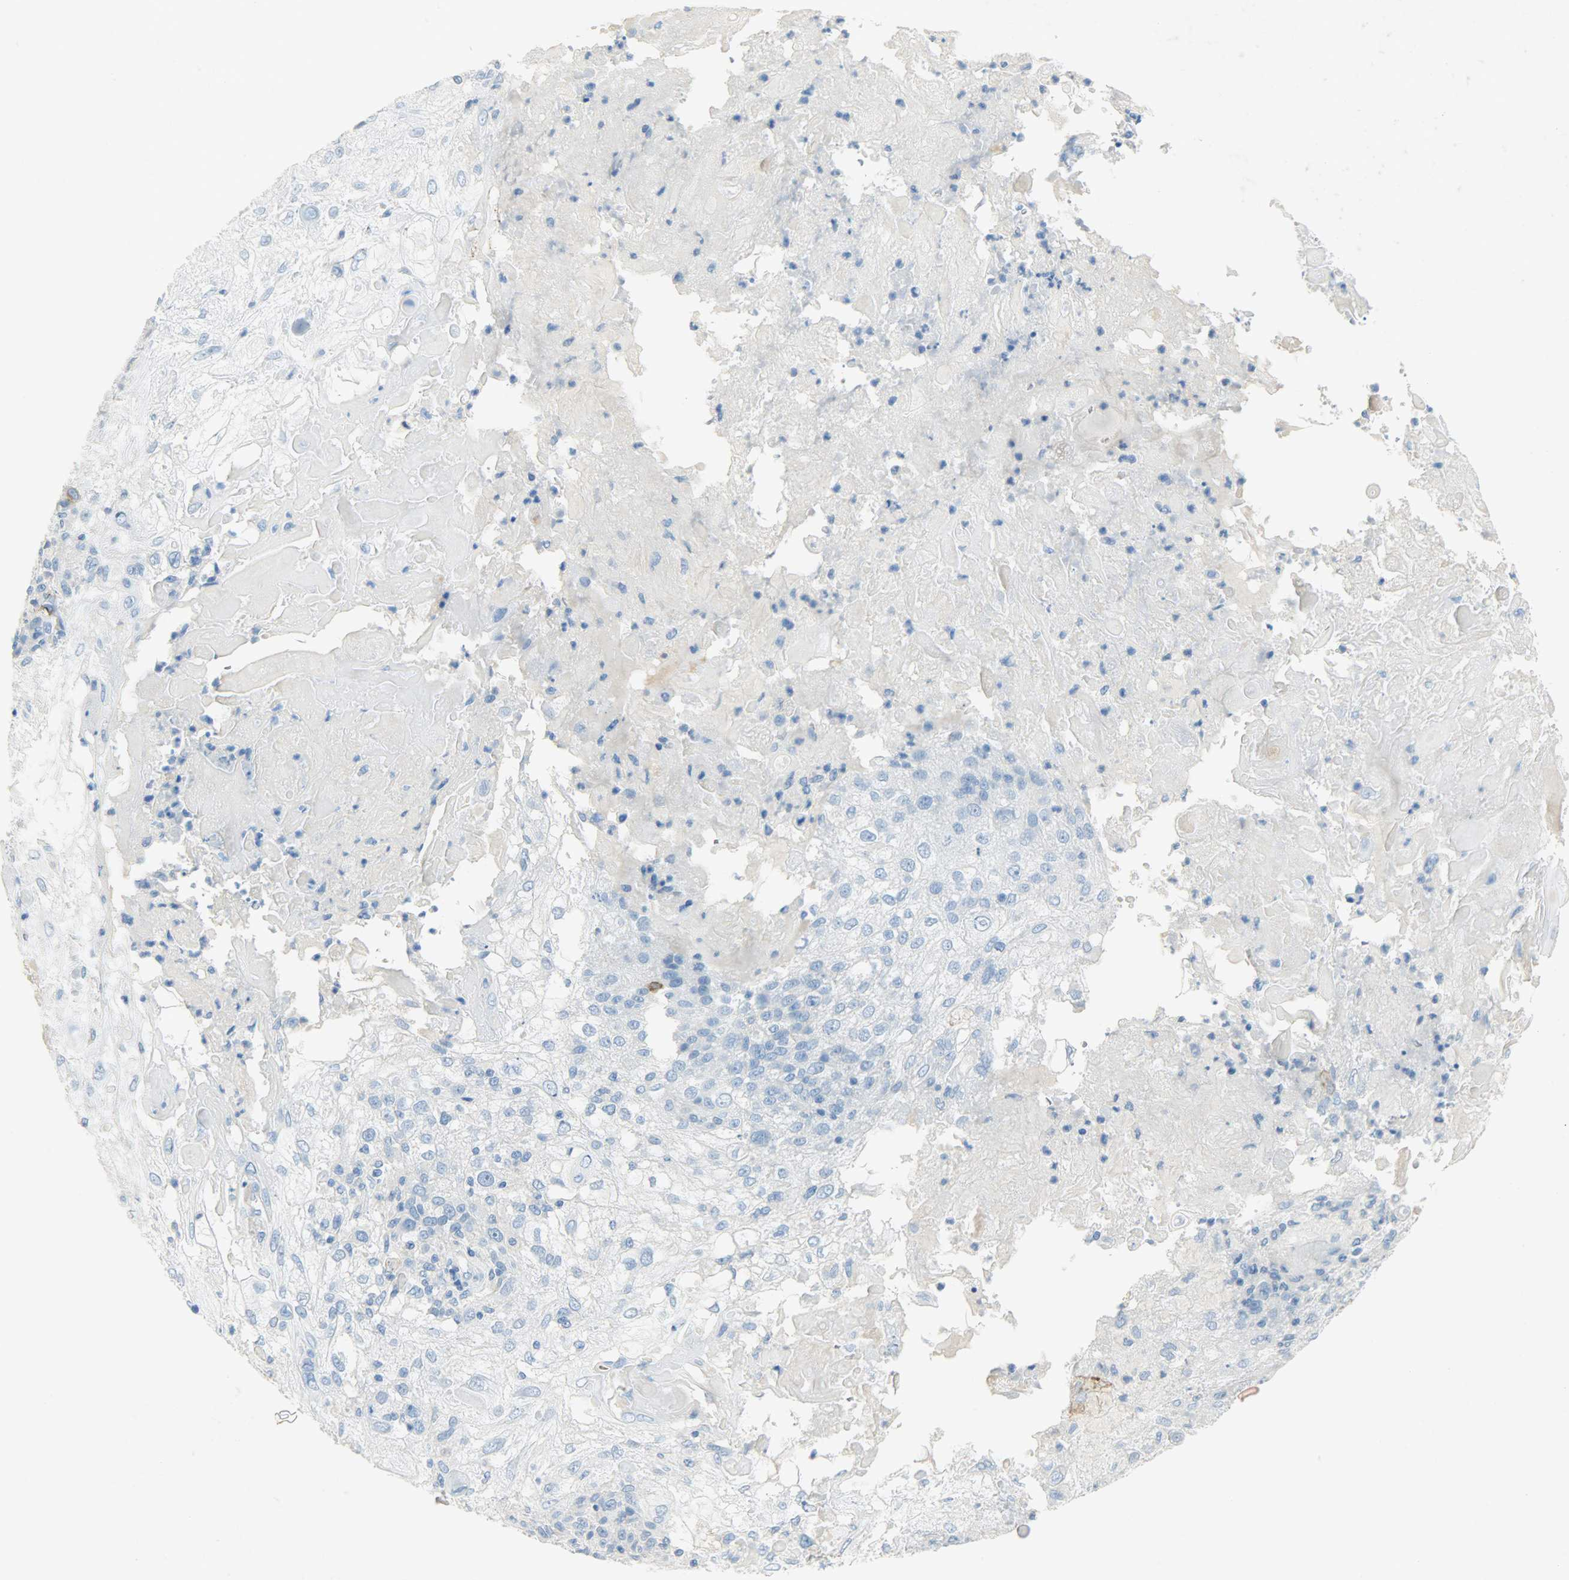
{"staining": {"intensity": "negative", "quantity": "none", "location": "none"}, "tissue": "skin cancer", "cell_type": "Tumor cells", "image_type": "cancer", "snomed": [{"axis": "morphology", "description": "Normal tissue, NOS"}, {"axis": "morphology", "description": "Squamous cell carcinoma, NOS"}, {"axis": "topography", "description": "Skin"}], "caption": "This is an immunohistochemistry (IHC) histopathology image of squamous cell carcinoma (skin). There is no expression in tumor cells.", "gene": "PROM1", "patient": {"sex": "female", "age": 83}}